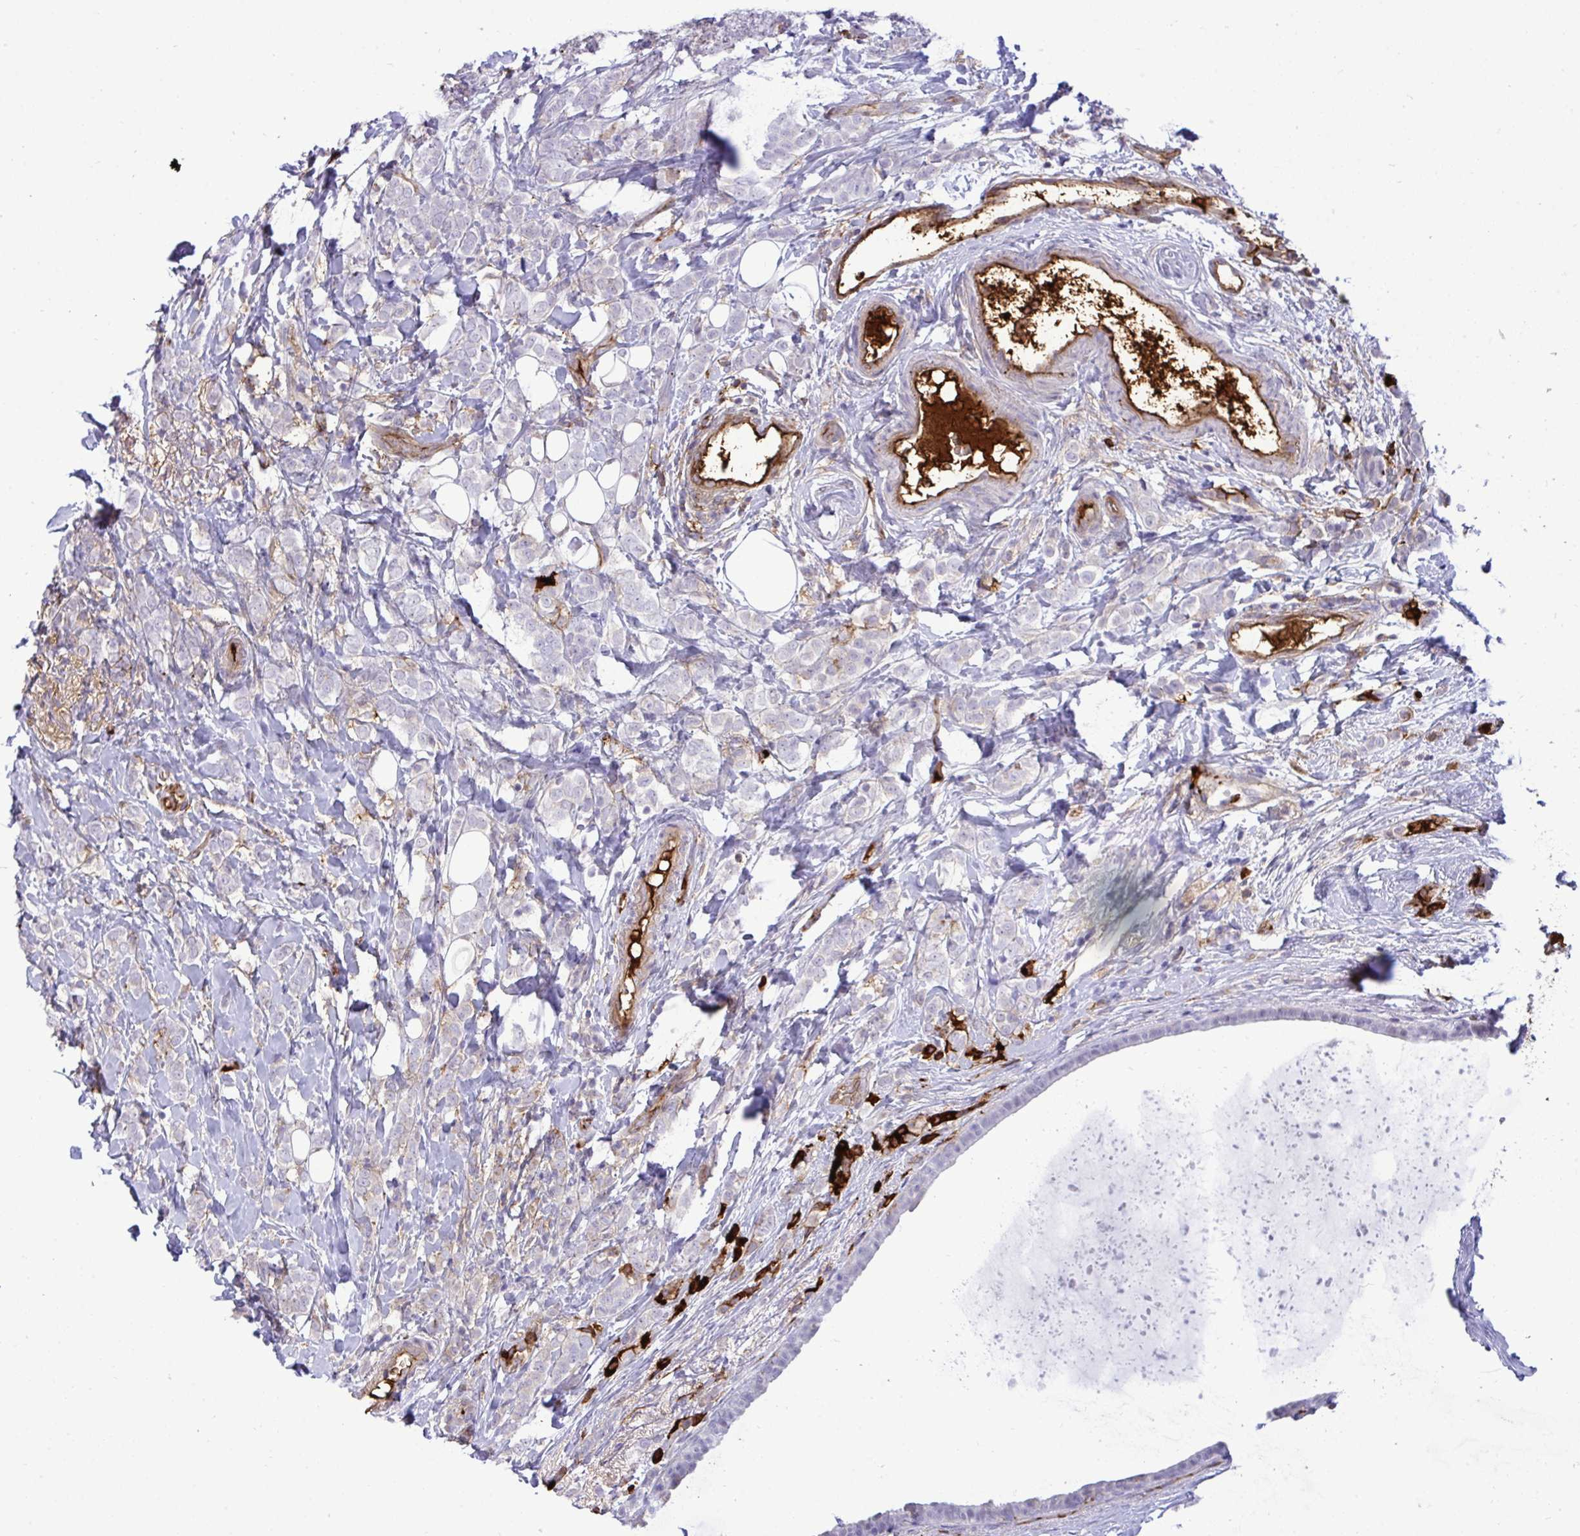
{"staining": {"intensity": "negative", "quantity": "none", "location": "none"}, "tissue": "breast cancer", "cell_type": "Tumor cells", "image_type": "cancer", "snomed": [{"axis": "morphology", "description": "Lobular carcinoma"}, {"axis": "topography", "description": "Breast"}], "caption": "Tumor cells show no significant protein positivity in breast cancer.", "gene": "F2", "patient": {"sex": "female", "age": 49}}